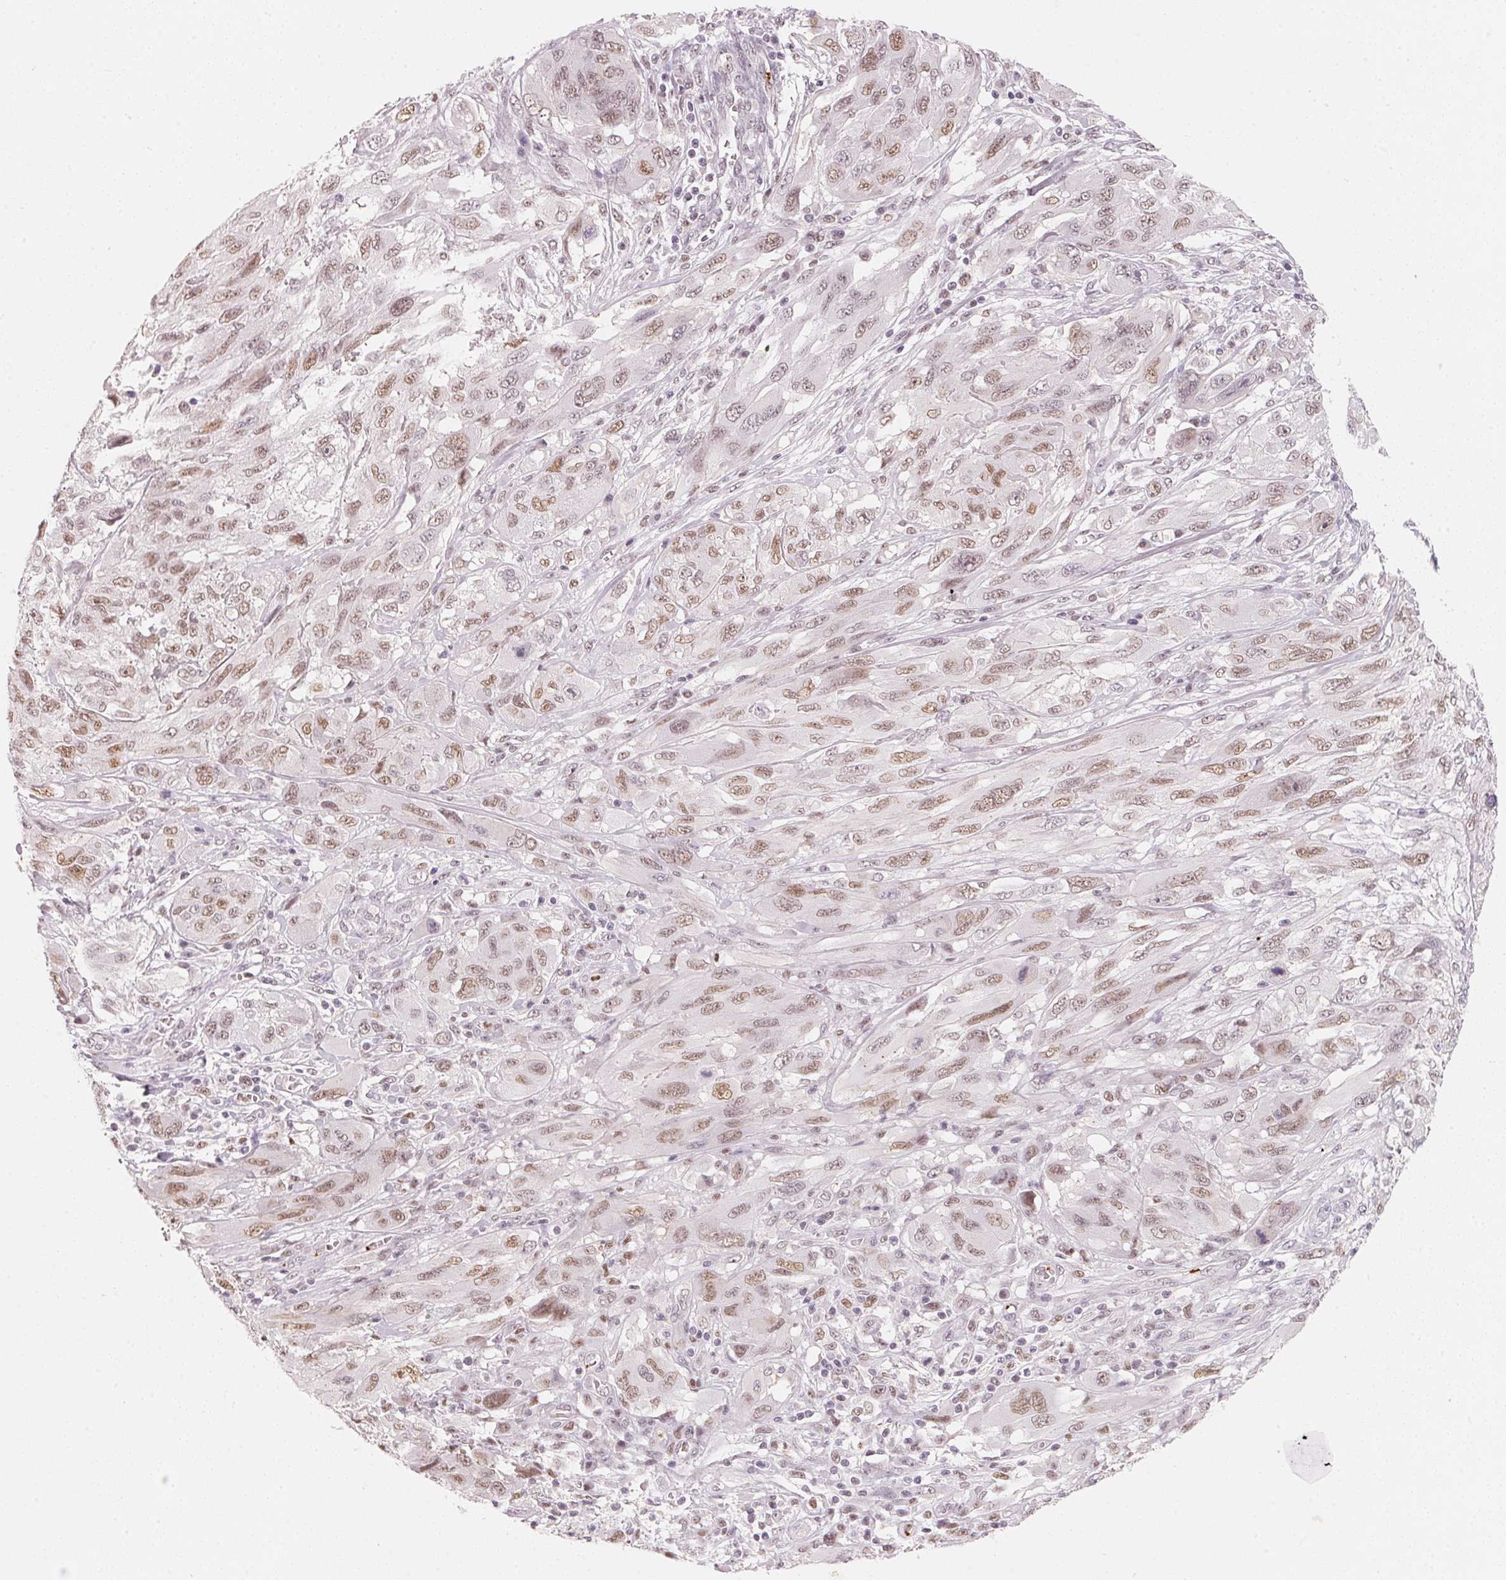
{"staining": {"intensity": "weak", "quantity": ">75%", "location": "nuclear"}, "tissue": "melanoma", "cell_type": "Tumor cells", "image_type": "cancer", "snomed": [{"axis": "morphology", "description": "Malignant melanoma, NOS"}, {"axis": "topography", "description": "Skin"}], "caption": "Immunohistochemistry photomicrograph of neoplastic tissue: melanoma stained using immunohistochemistry (IHC) shows low levels of weak protein expression localized specifically in the nuclear of tumor cells, appearing as a nuclear brown color.", "gene": "ARHGAP22", "patient": {"sex": "female", "age": 91}}